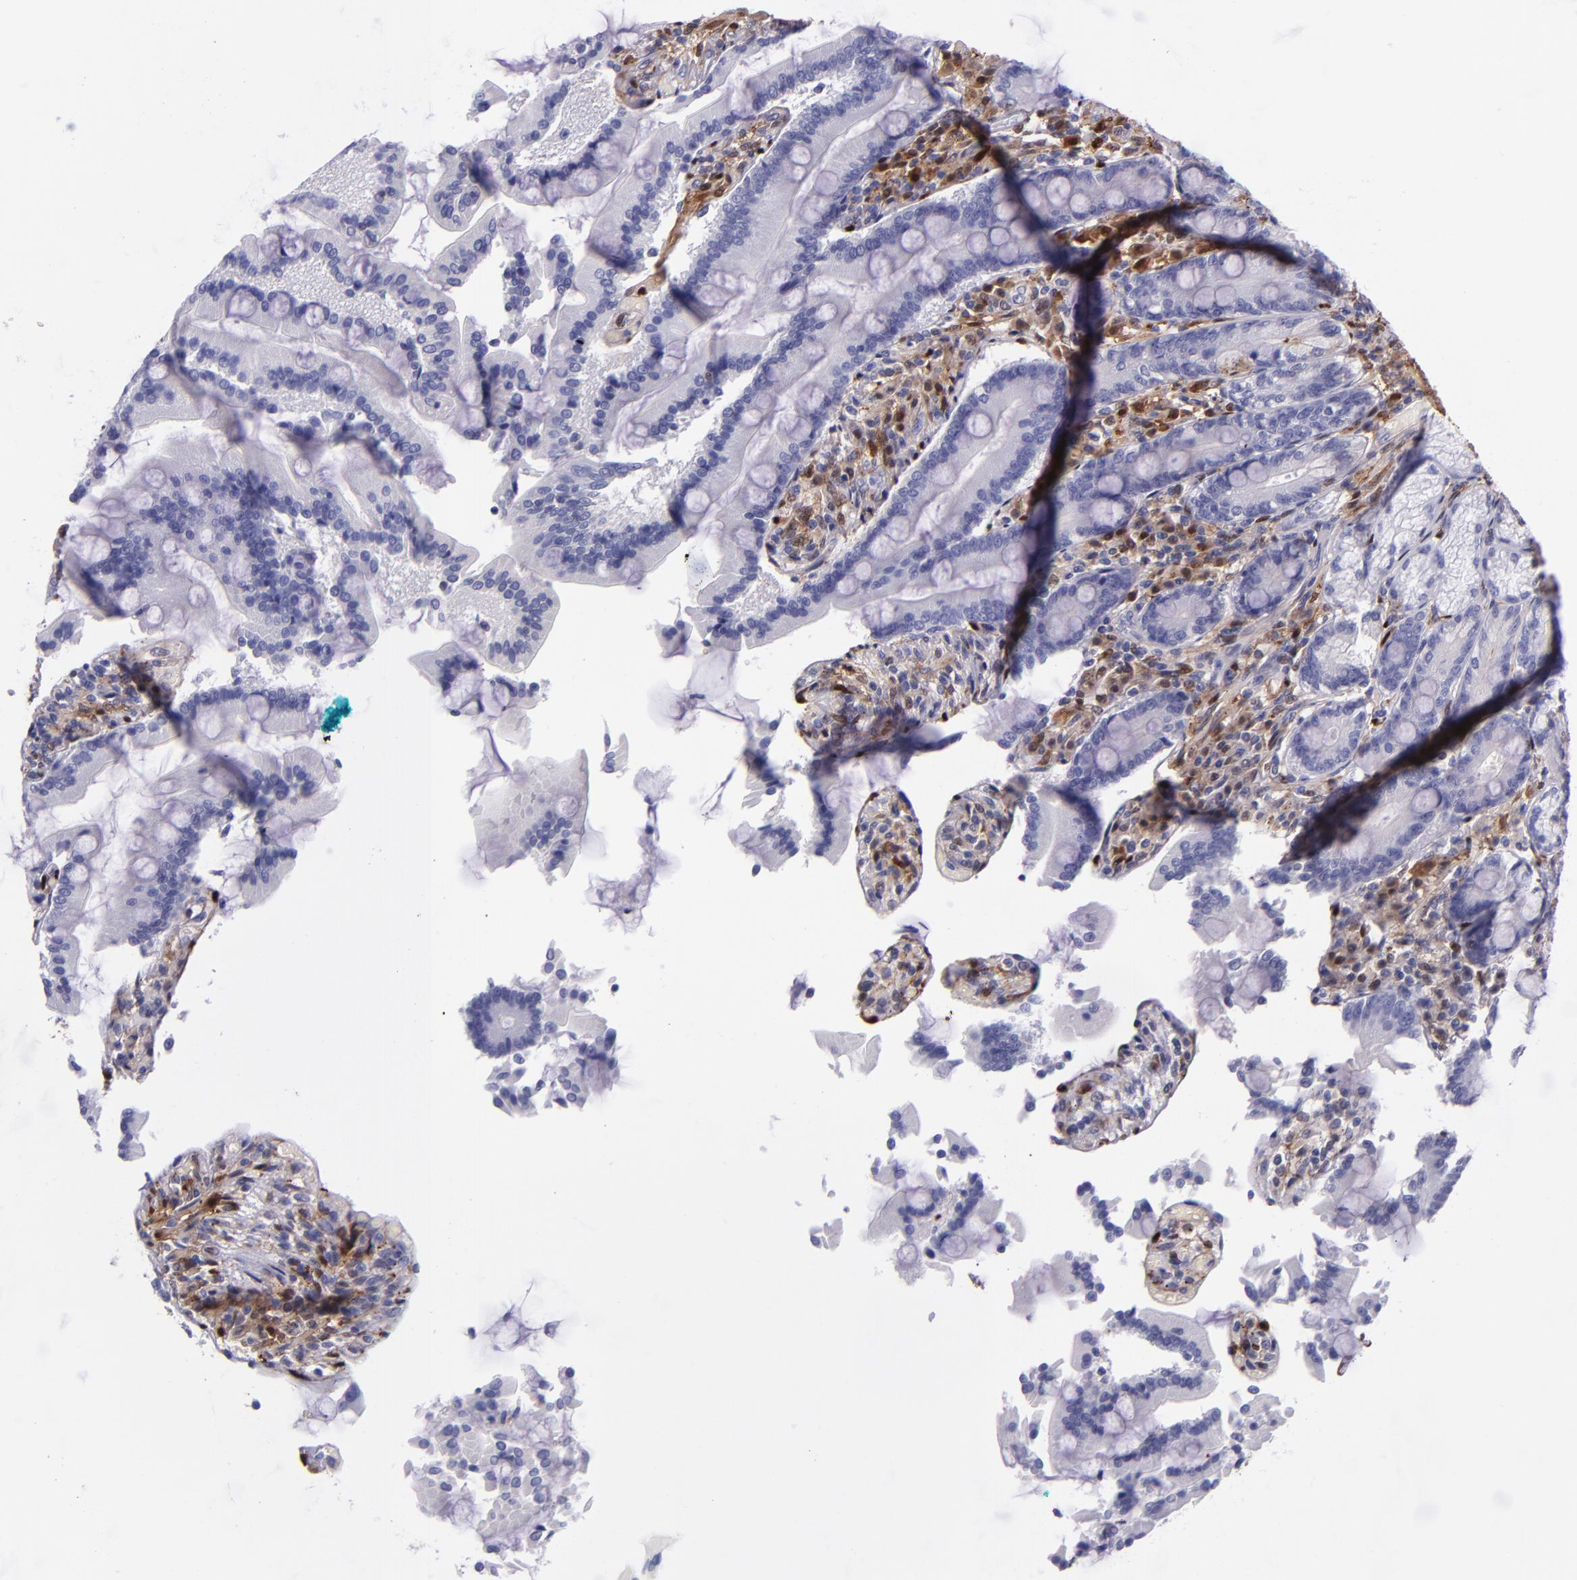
{"staining": {"intensity": "negative", "quantity": "none", "location": "none"}, "tissue": "duodenum", "cell_type": "Glandular cells", "image_type": "normal", "snomed": [{"axis": "morphology", "description": "Normal tissue, NOS"}, {"axis": "topography", "description": "Duodenum"}], "caption": "This is an immunohistochemistry (IHC) micrograph of unremarkable human duodenum. There is no staining in glandular cells.", "gene": "LGALS1", "patient": {"sex": "female", "age": 64}}